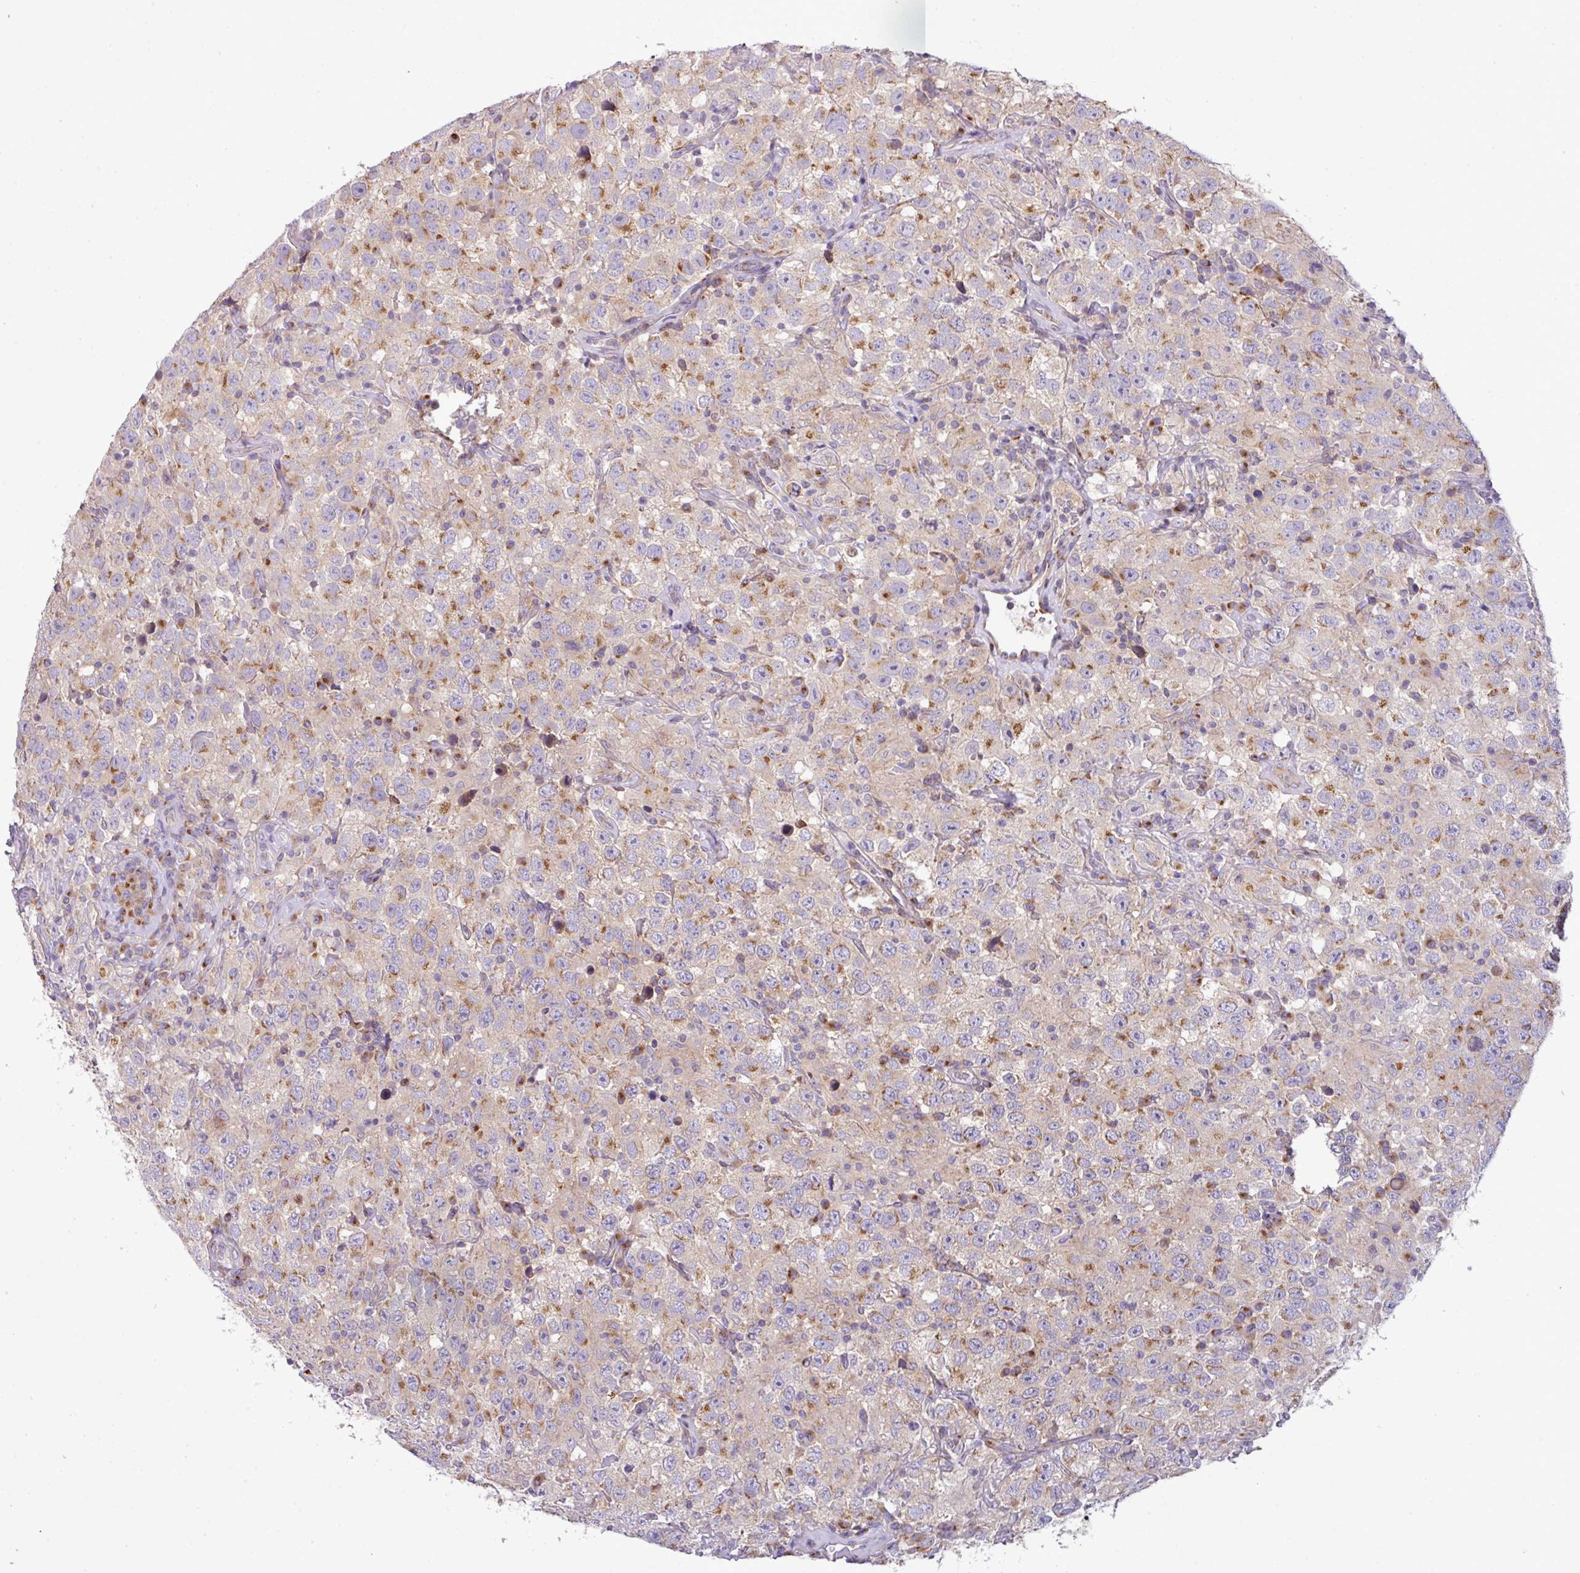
{"staining": {"intensity": "moderate", "quantity": "25%-75%", "location": "cytoplasmic/membranous"}, "tissue": "testis cancer", "cell_type": "Tumor cells", "image_type": "cancer", "snomed": [{"axis": "morphology", "description": "Seminoma, NOS"}, {"axis": "topography", "description": "Testis"}], "caption": "A medium amount of moderate cytoplasmic/membranous expression is identified in approximately 25%-75% of tumor cells in testis cancer tissue.", "gene": "VTI1A", "patient": {"sex": "male", "age": 41}}